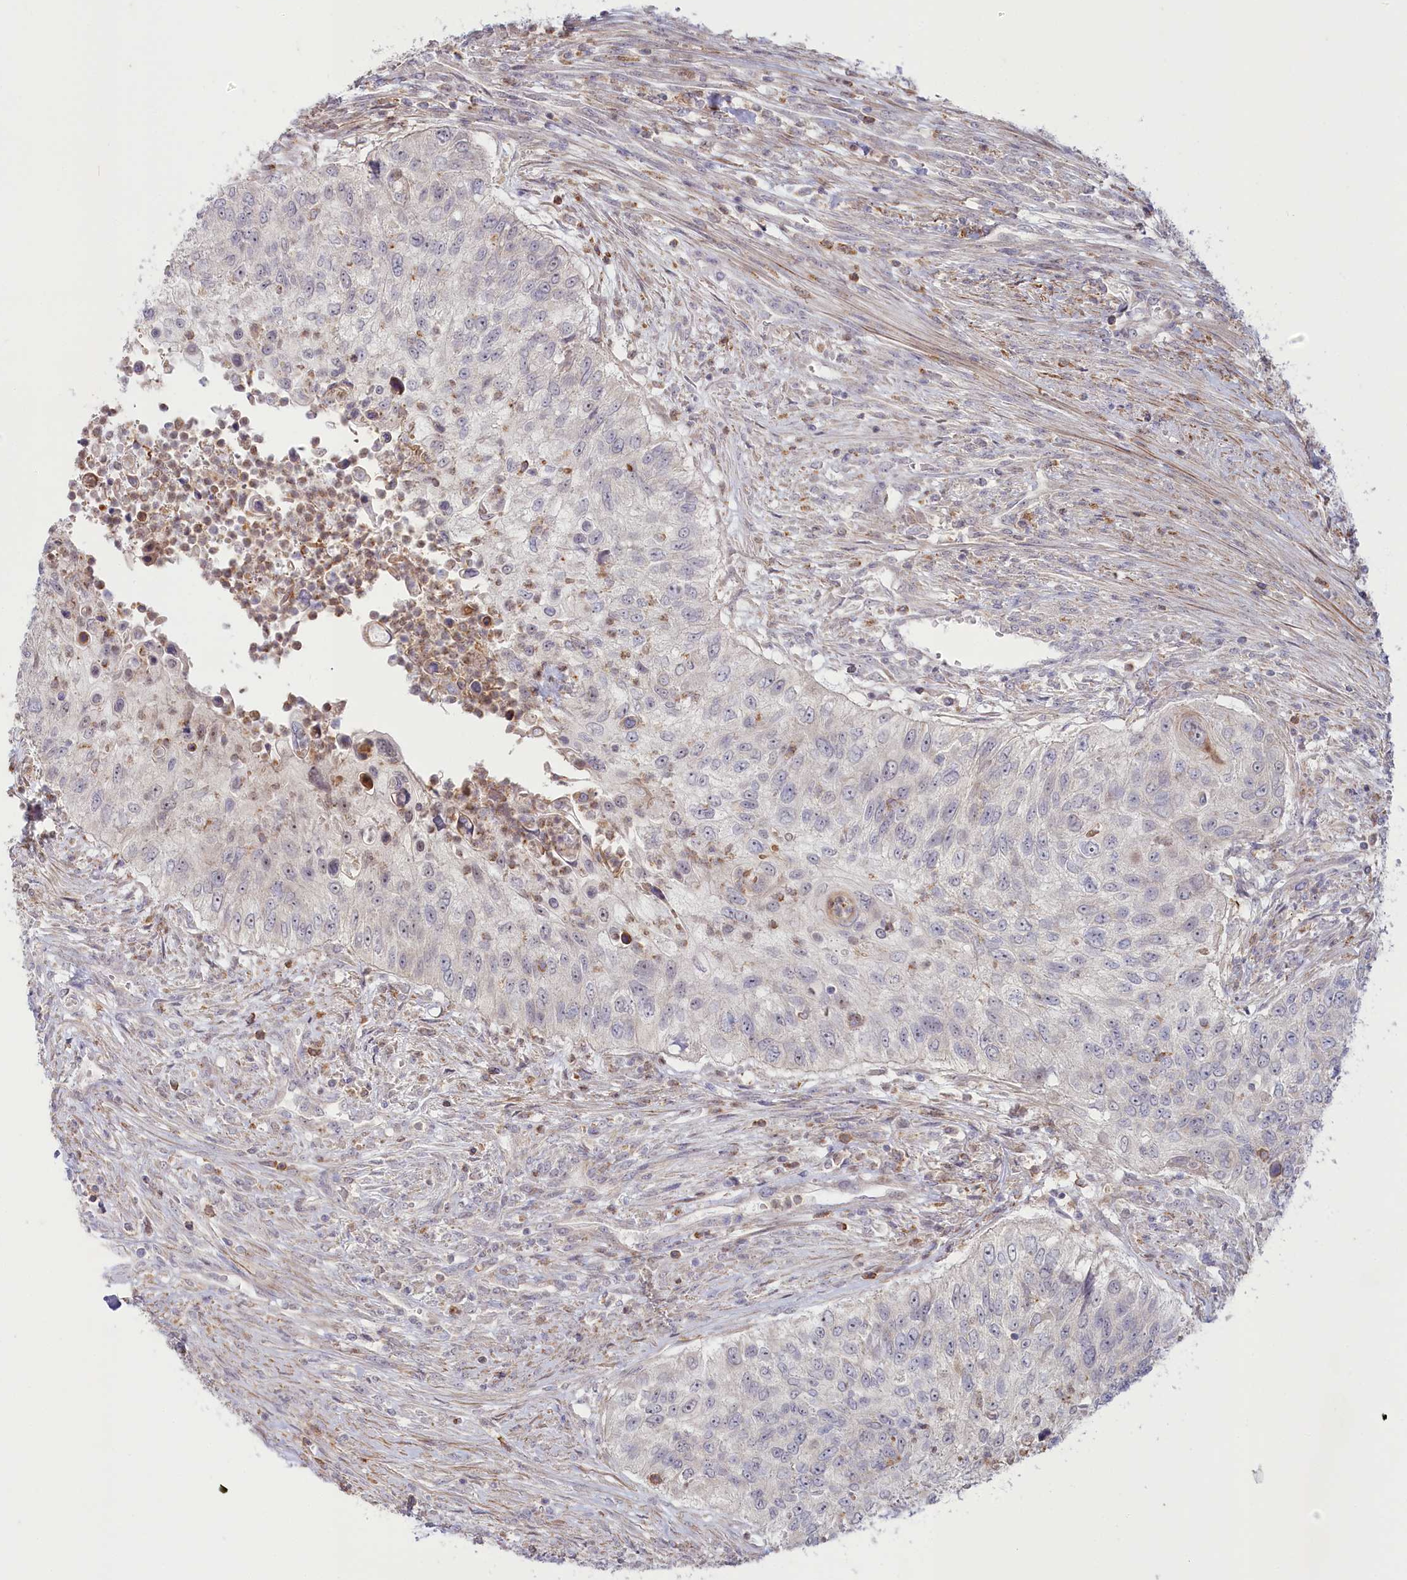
{"staining": {"intensity": "negative", "quantity": "none", "location": "none"}, "tissue": "urothelial cancer", "cell_type": "Tumor cells", "image_type": "cancer", "snomed": [{"axis": "morphology", "description": "Urothelial carcinoma, High grade"}, {"axis": "topography", "description": "Urinary bladder"}], "caption": "Immunohistochemical staining of high-grade urothelial carcinoma displays no significant staining in tumor cells. The staining is performed using DAB (3,3'-diaminobenzidine) brown chromogen with nuclei counter-stained in using hematoxylin.", "gene": "MTG1", "patient": {"sex": "female", "age": 60}}